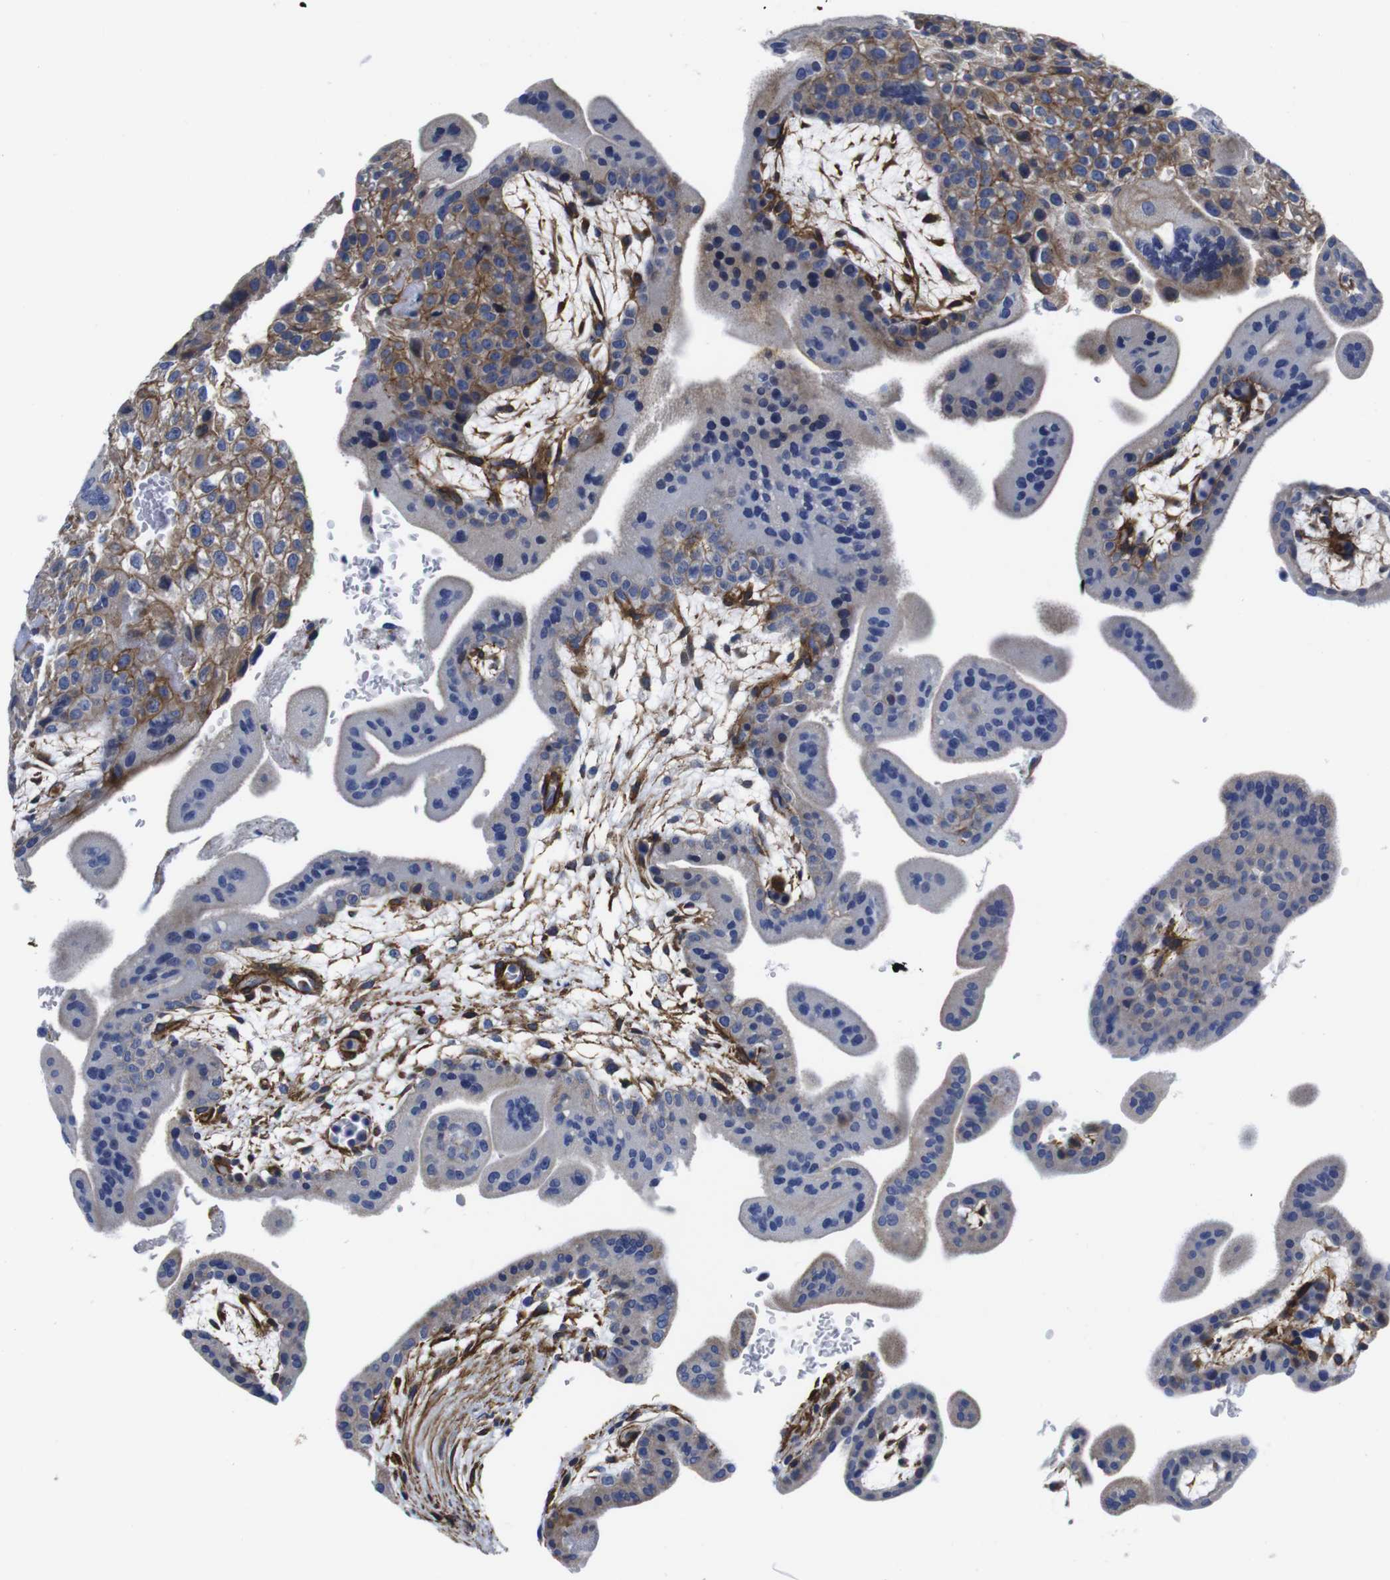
{"staining": {"intensity": "weak", "quantity": "<25%", "location": "cytoplasmic/membranous"}, "tissue": "placenta", "cell_type": "Trophoblastic cells", "image_type": "normal", "snomed": [{"axis": "morphology", "description": "Normal tissue, NOS"}, {"axis": "topography", "description": "Placenta"}], "caption": "The IHC micrograph has no significant staining in trophoblastic cells of placenta. Nuclei are stained in blue.", "gene": "WNT10A", "patient": {"sex": "female", "age": 35}}